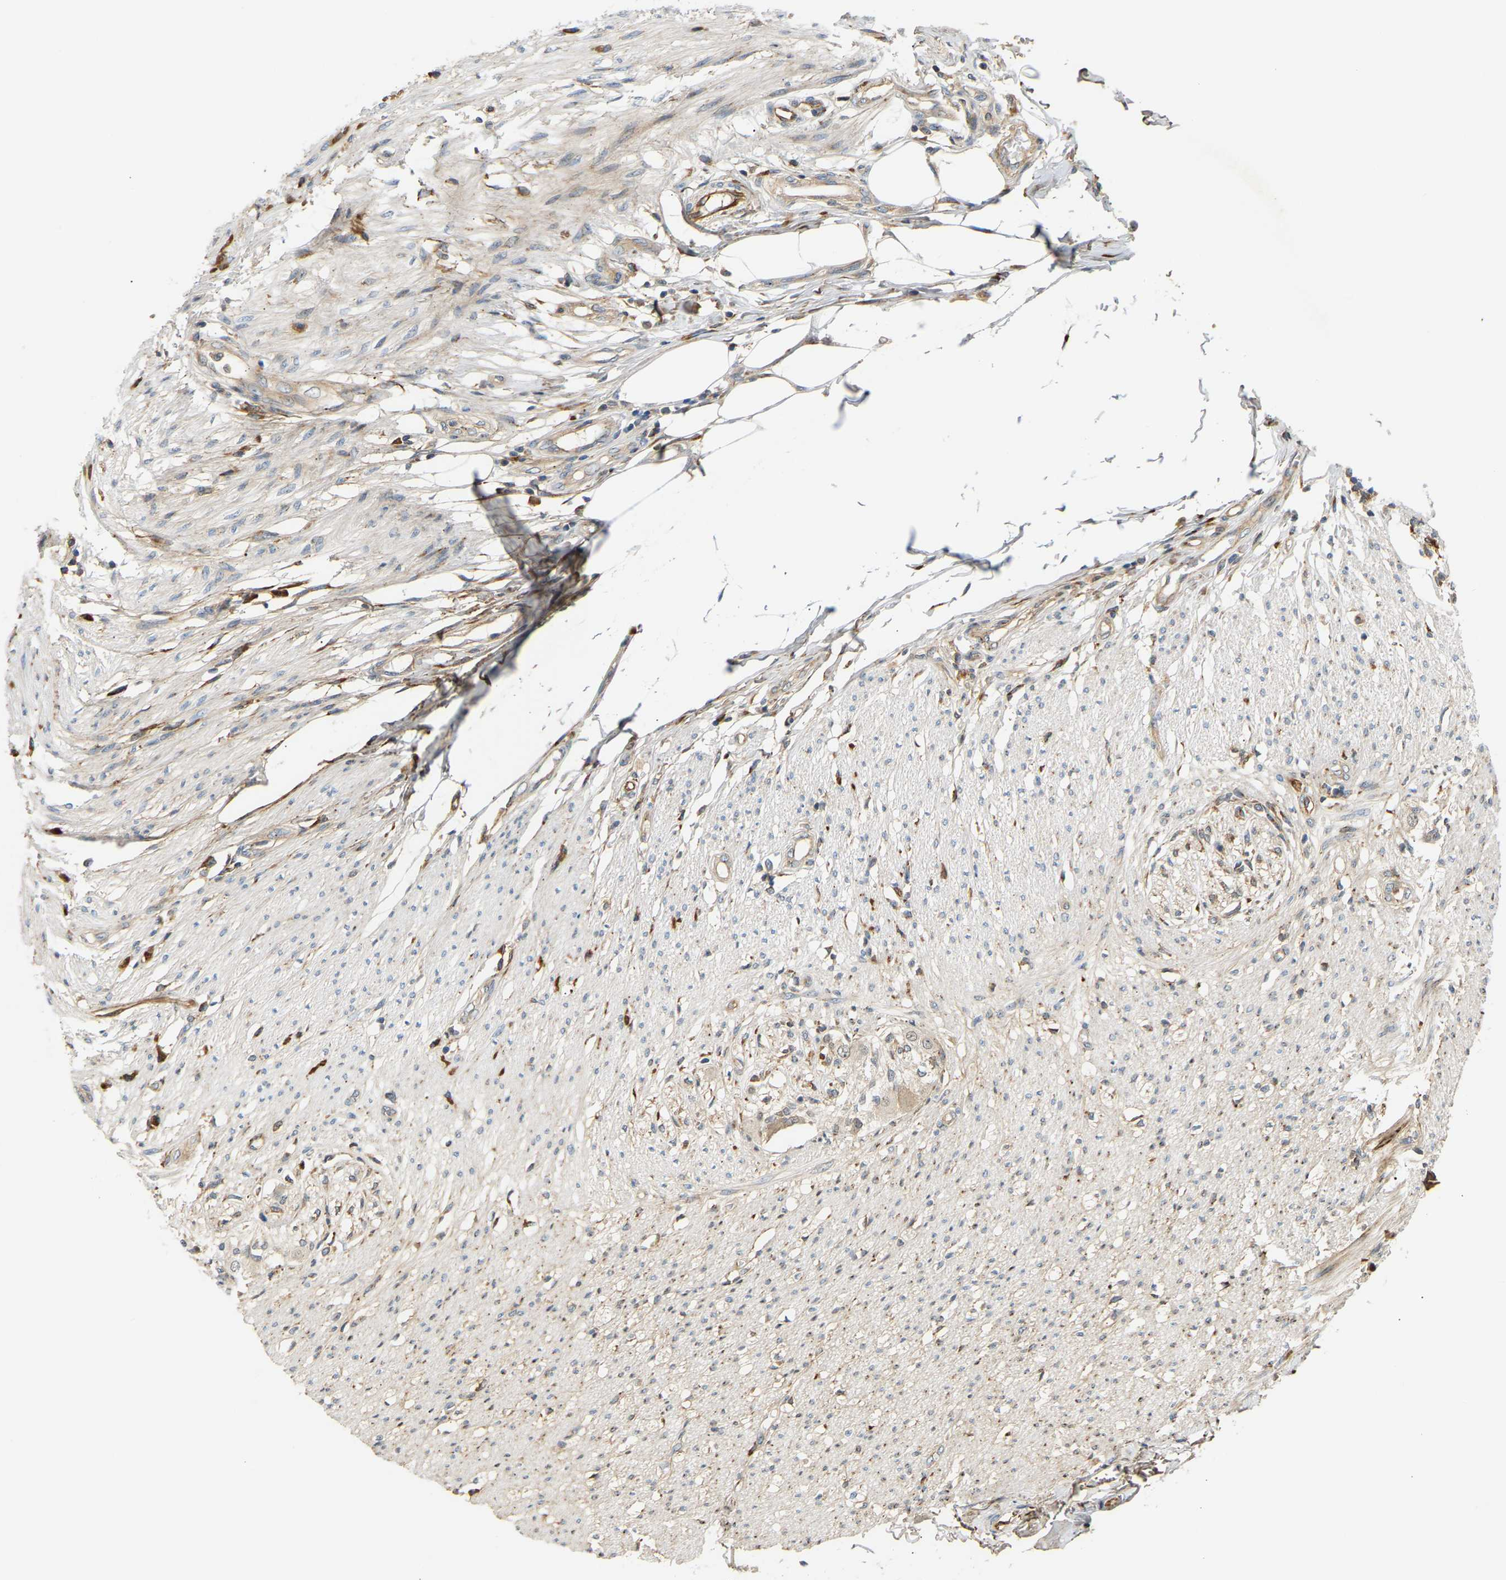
{"staining": {"intensity": "weak", "quantity": "25%-75%", "location": "cytoplasmic/membranous"}, "tissue": "smooth muscle", "cell_type": "Smooth muscle cells", "image_type": "normal", "snomed": [{"axis": "morphology", "description": "Normal tissue, NOS"}, {"axis": "morphology", "description": "Adenocarcinoma, NOS"}, {"axis": "topography", "description": "Colon"}, {"axis": "topography", "description": "Peripheral nerve tissue"}], "caption": "Benign smooth muscle was stained to show a protein in brown. There is low levels of weak cytoplasmic/membranous staining in about 25%-75% of smooth muscle cells. The staining is performed using DAB (3,3'-diaminobenzidine) brown chromogen to label protein expression. The nuclei are counter-stained blue using hematoxylin.", "gene": "PLCG2", "patient": {"sex": "male", "age": 14}}